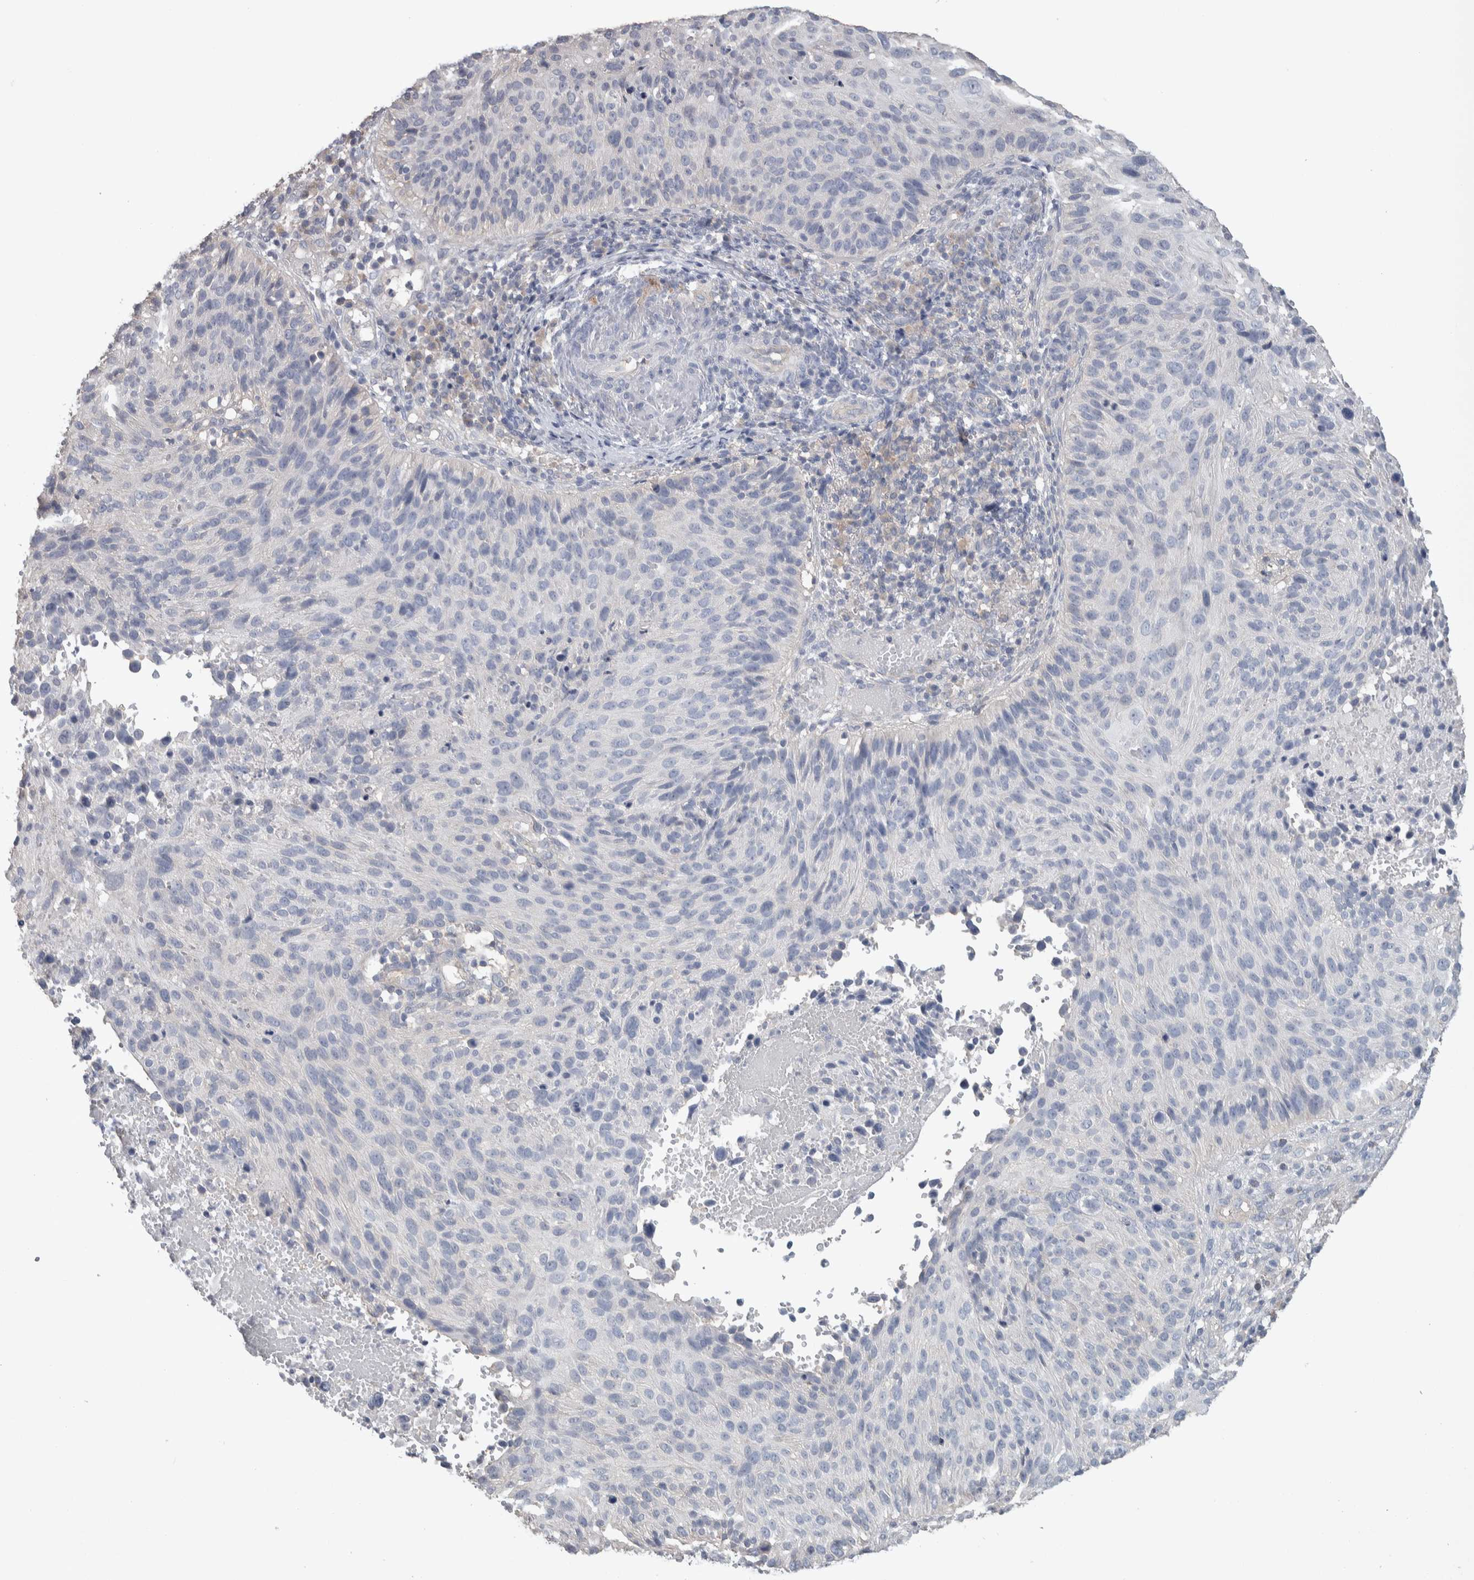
{"staining": {"intensity": "negative", "quantity": "none", "location": "none"}, "tissue": "cervical cancer", "cell_type": "Tumor cells", "image_type": "cancer", "snomed": [{"axis": "morphology", "description": "Squamous cell carcinoma, NOS"}, {"axis": "topography", "description": "Cervix"}], "caption": "A high-resolution micrograph shows IHC staining of cervical cancer (squamous cell carcinoma), which reveals no significant staining in tumor cells.", "gene": "GPHN", "patient": {"sex": "female", "age": 74}}